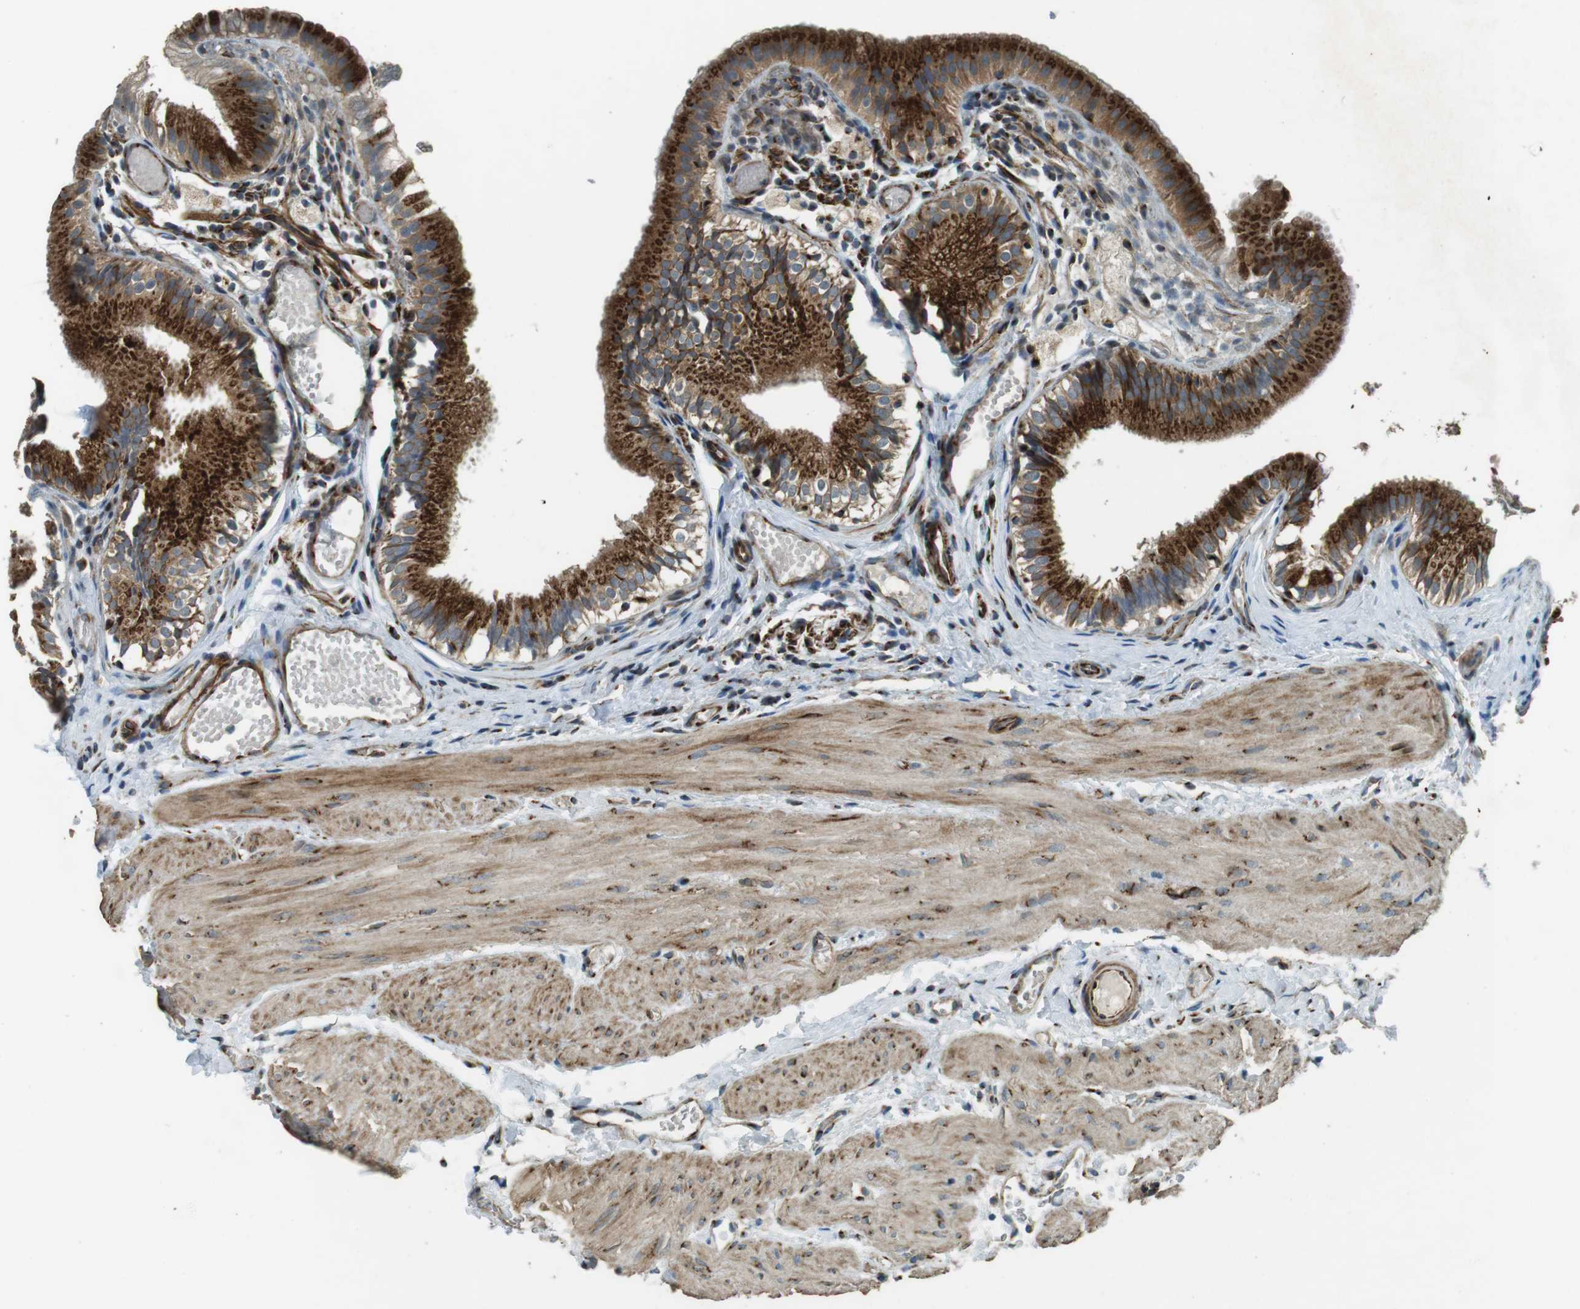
{"staining": {"intensity": "strong", "quantity": ">75%", "location": "cytoplasmic/membranous"}, "tissue": "gallbladder", "cell_type": "Glandular cells", "image_type": "normal", "snomed": [{"axis": "morphology", "description": "Normal tissue, NOS"}, {"axis": "topography", "description": "Gallbladder"}], "caption": "A micrograph of gallbladder stained for a protein displays strong cytoplasmic/membranous brown staining in glandular cells.", "gene": "TMEM115", "patient": {"sex": "female", "age": 26}}